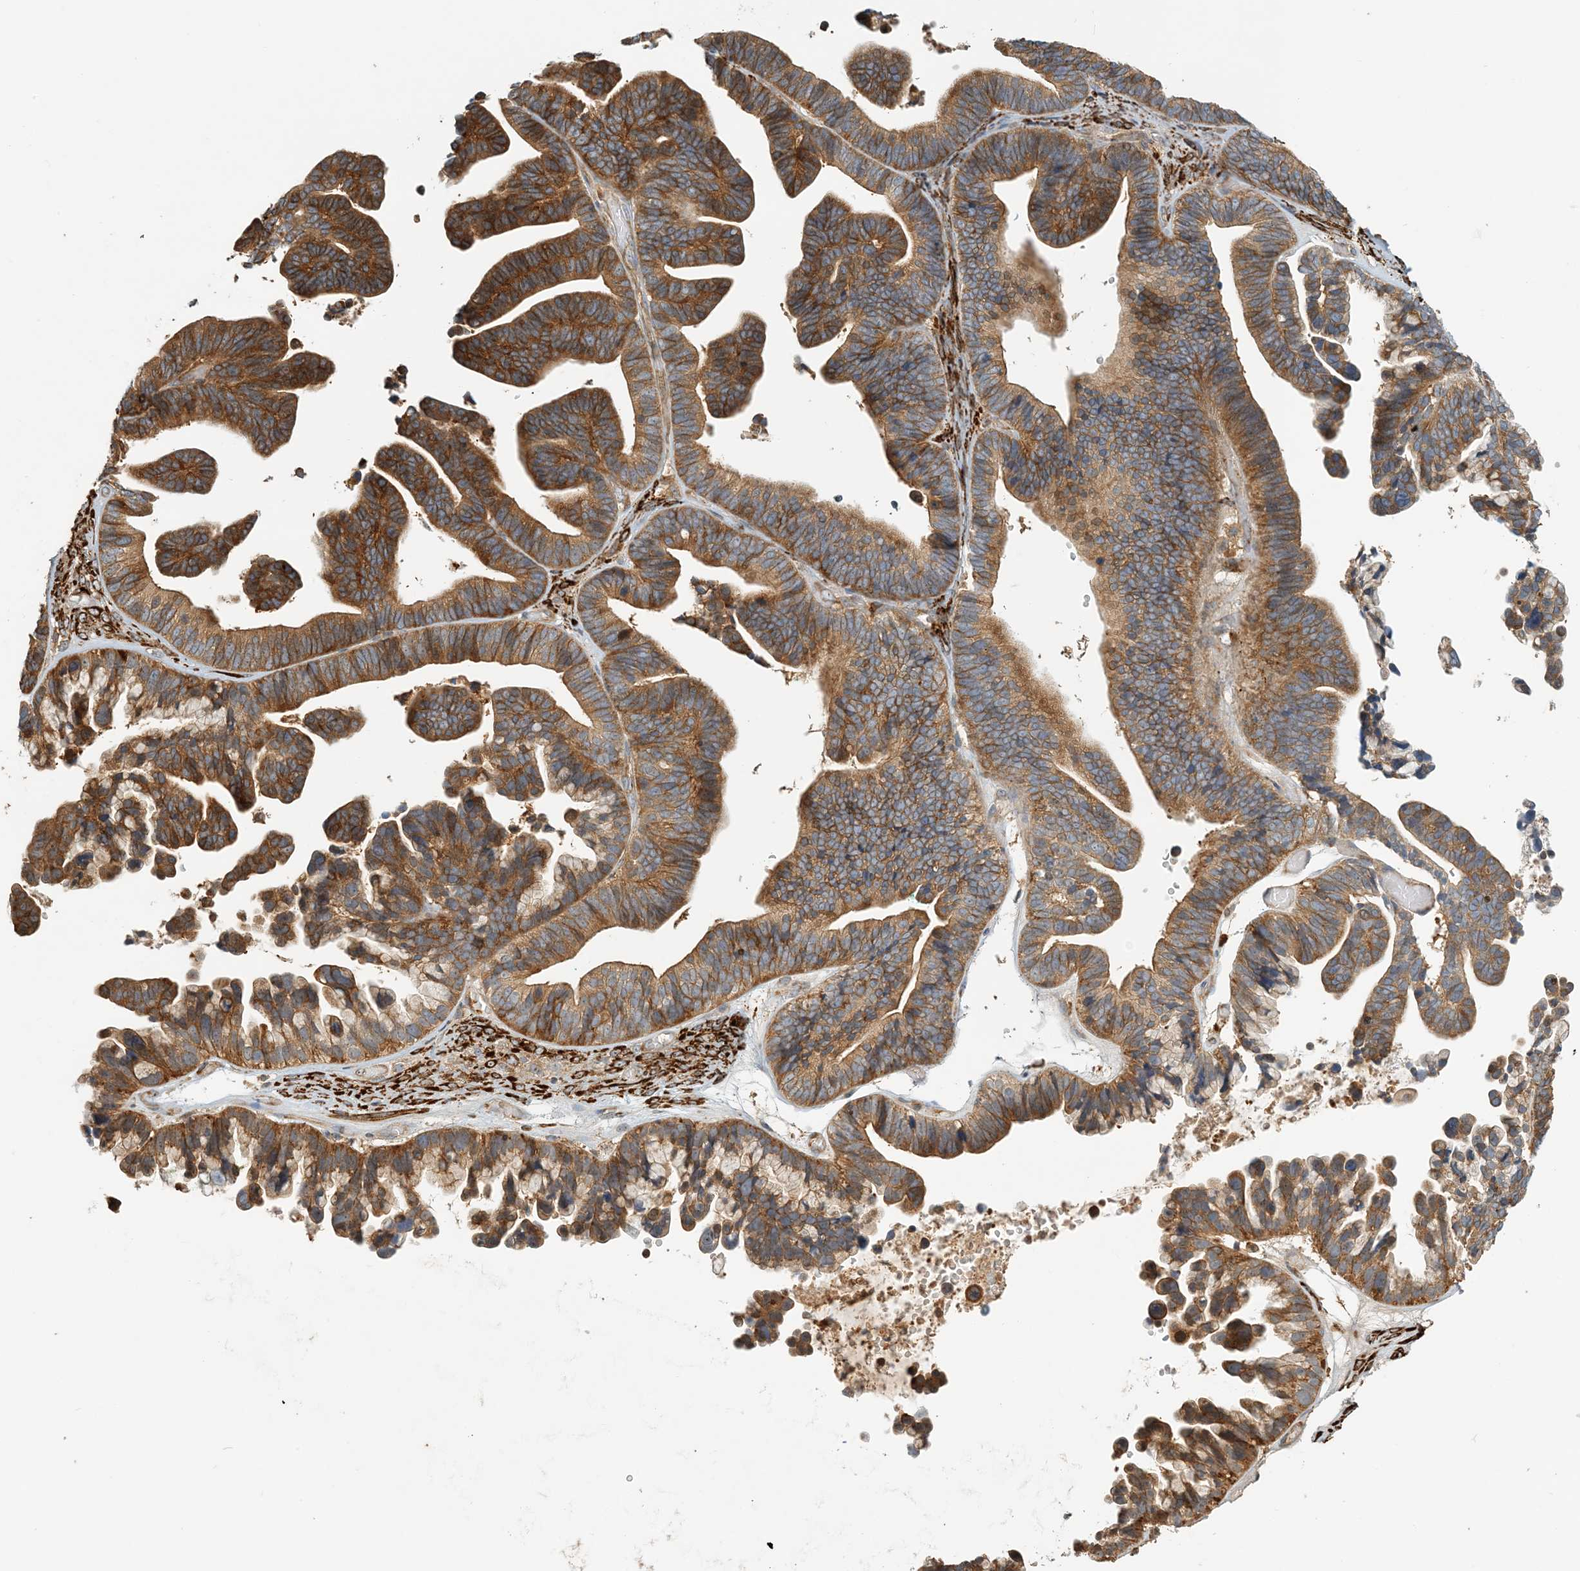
{"staining": {"intensity": "moderate", "quantity": ">75%", "location": "cytoplasmic/membranous"}, "tissue": "ovarian cancer", "cell_type": "Tumor cells", "image_type": "cancer", "snomed": [{"axis": "morphology", "description": "Cystadenocarcinoma, serous, NOS"}, {"axis": "topography", "description": "Ovary"}], "caption": "Serous cystadenocarcinoma (ovarian) stained with a protein marker reveals moderate staining in tumor cells.", "gene": "COLEC11", "patient": {"sex": "female", "age": 56}}